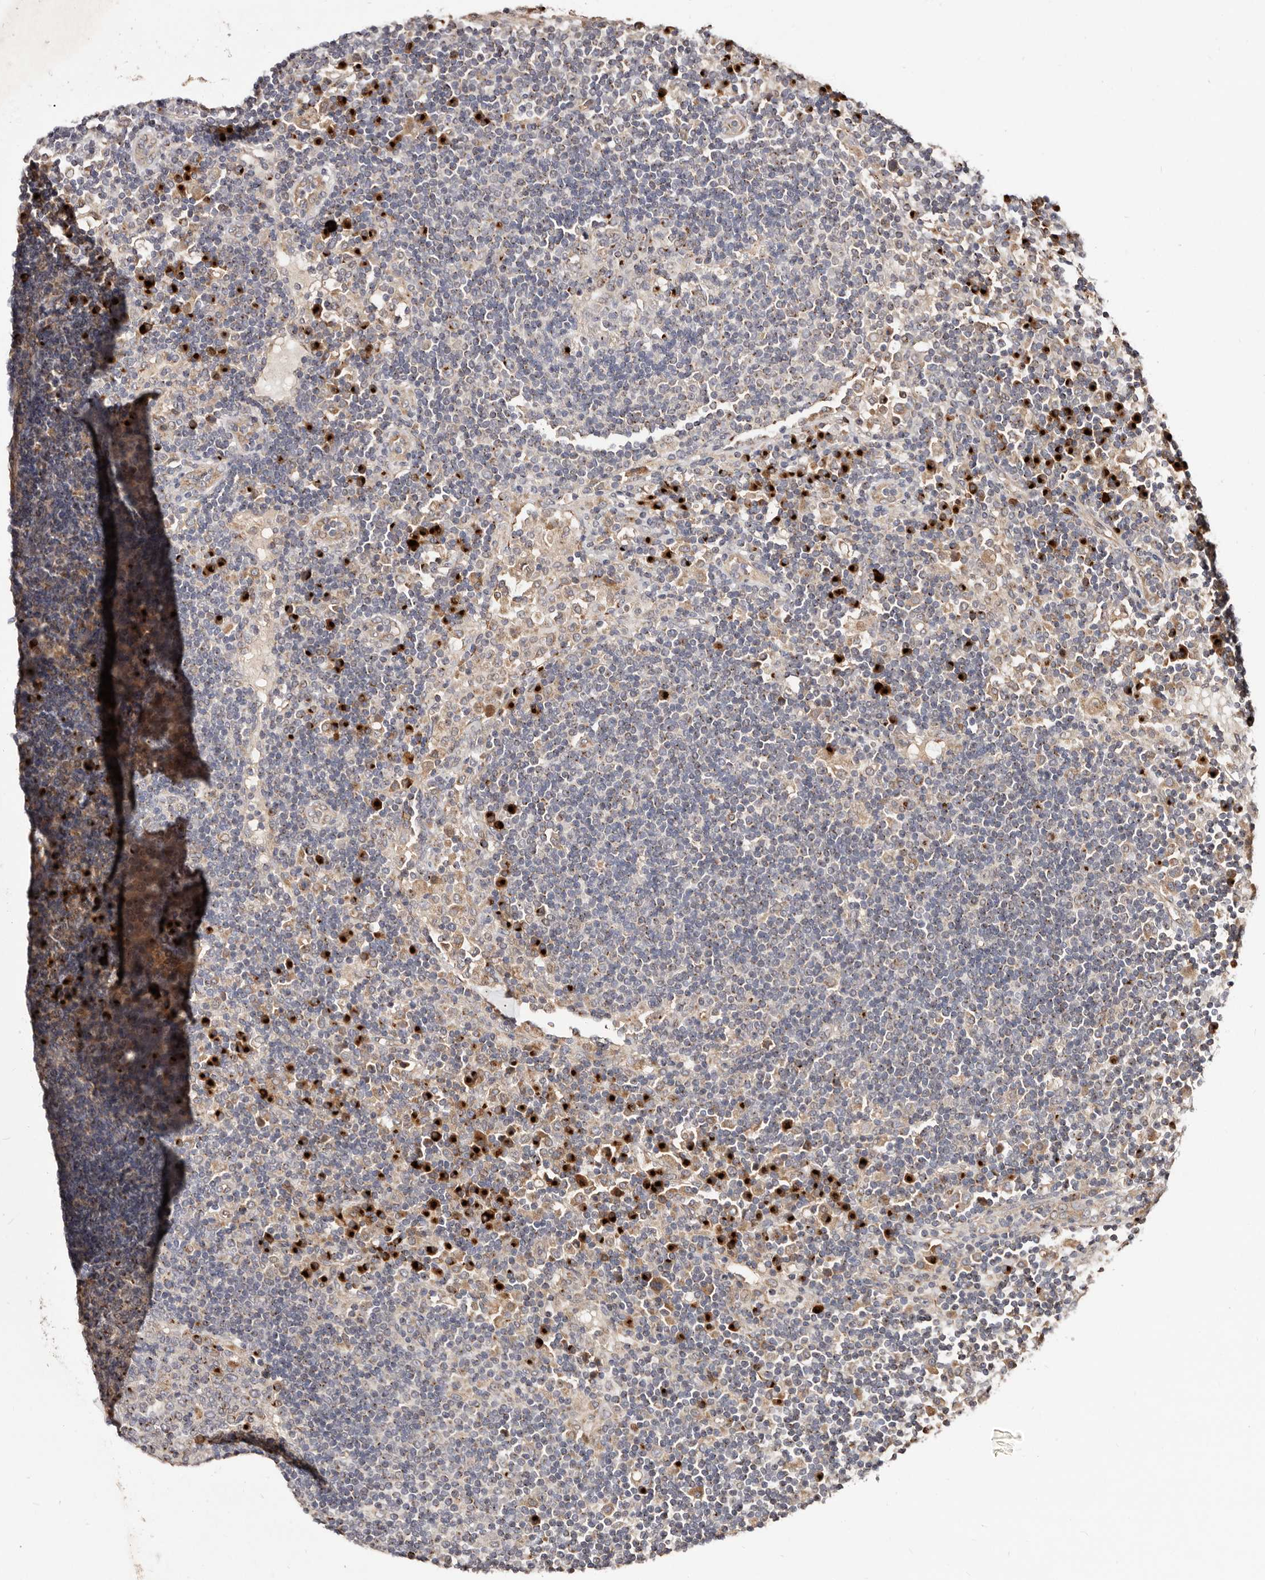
{"staining": {"intensity": "strong", "quantity": "<25%", "location": "cytoplasmic/membranous"}, "tissue": "lymph node", "cell_type": "Germinal center cells", "image_type": "normal", "snomed": [{"axis": "morphology", "description": "Normal tissue, NOS"}, {"axis": "topography", "description": "Lymph node"}], "caption": "High-magnification brightfield microscopy of unremarkable lymph node stained with DAB (3,3'-diaminobenzidine) (brown) and counterstained with hematoxylin (blue). germinal center cells exhibit strong cytoplasmic/membranous positivity is seen in approximately<25% of cells. (DAB (3,3'-diaminobenzidine) IHC with brightfield microscopy, high magnification).", "gene": "DACT2", "patient": {"sex": "female", "age": 53}}